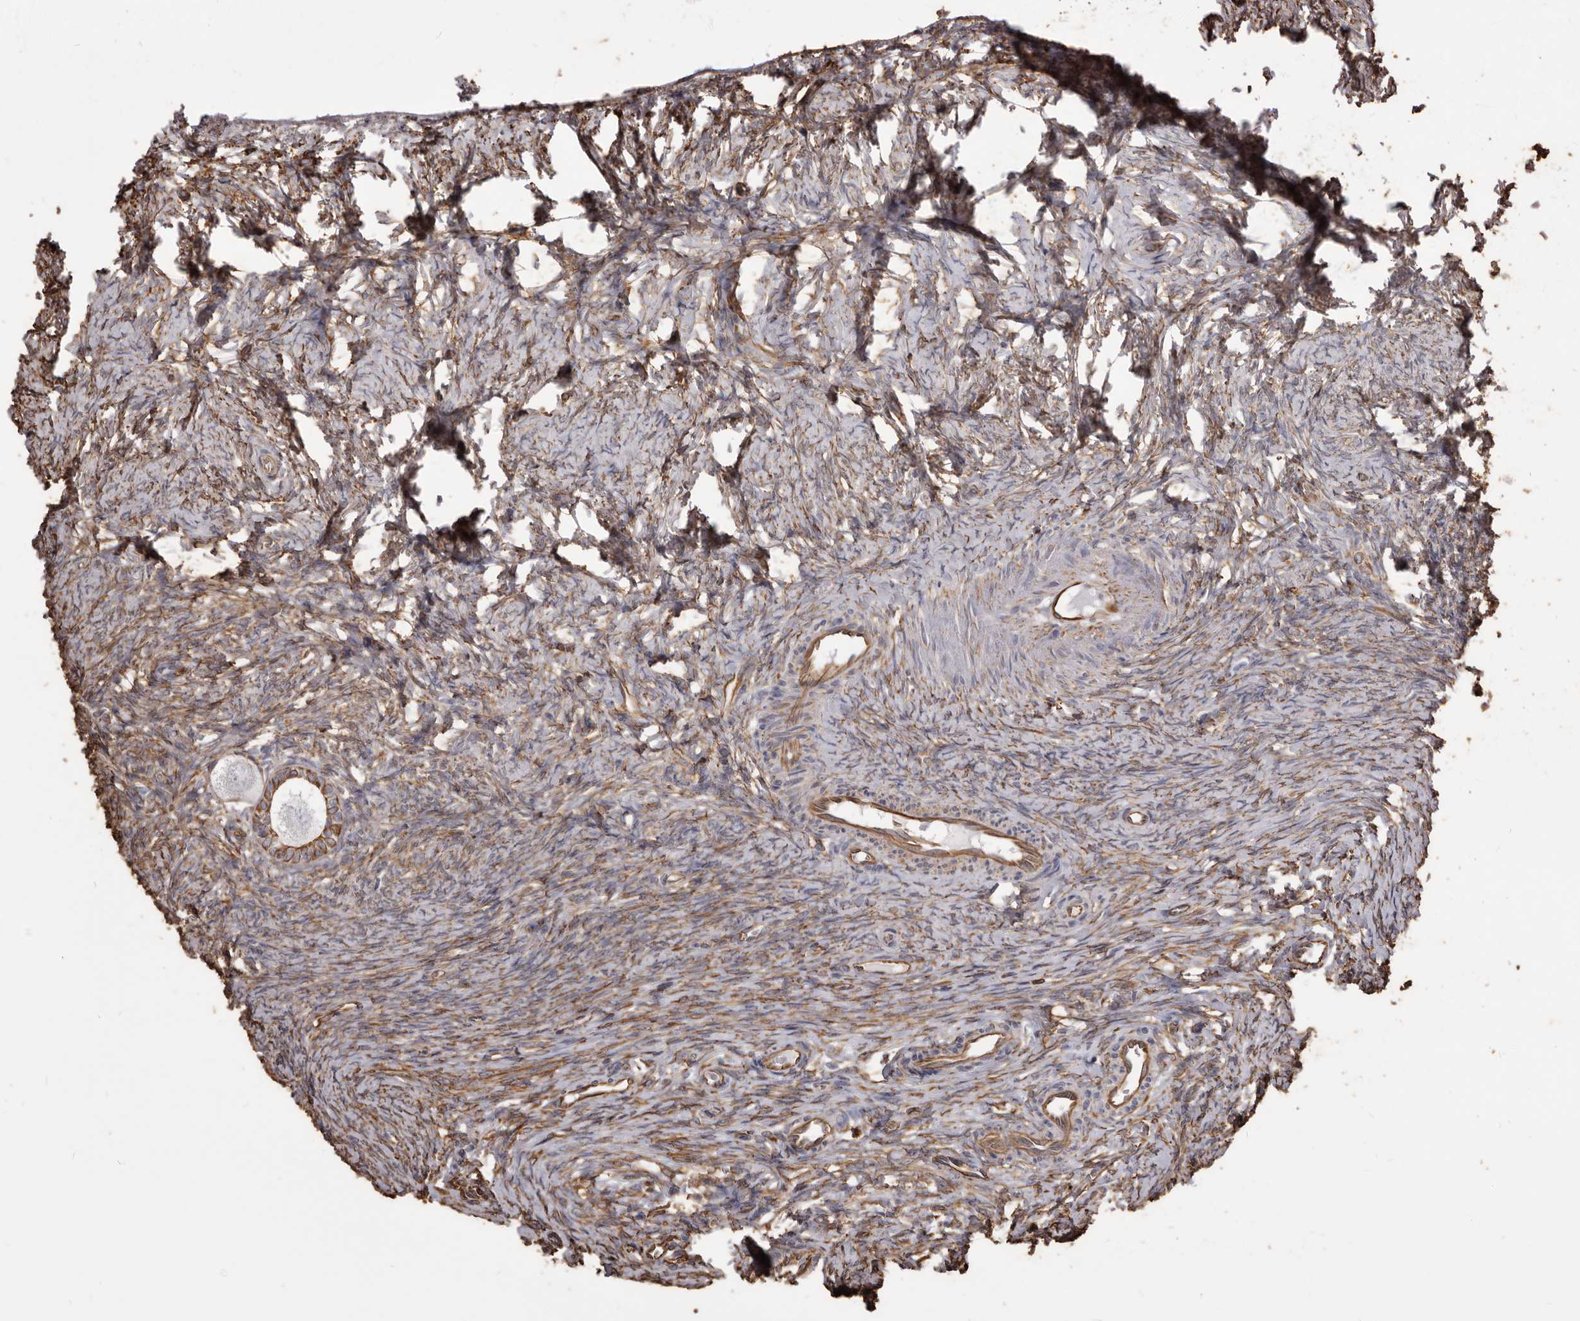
{"staining": {"intensity": "moderate", "quantity": ">75%", "location": "cytoplasmic/membranous"}, "tissue": "ovary", "cell_type": "Follicle cells", "image_type": "normal", "snomed": [{"axis": "morphology", "description": "Adenocarcinoma, NOS"}, {"axis": "topography", "description": "Endometrium"}], "caption": "IHC (DAB) staining of benign ovary exhibits moderate cytoplasmic/membranous protein expression in about >75% of follicle cells.", "gene": "MTURN", "patient": {"sex": "female", "age": 32}}